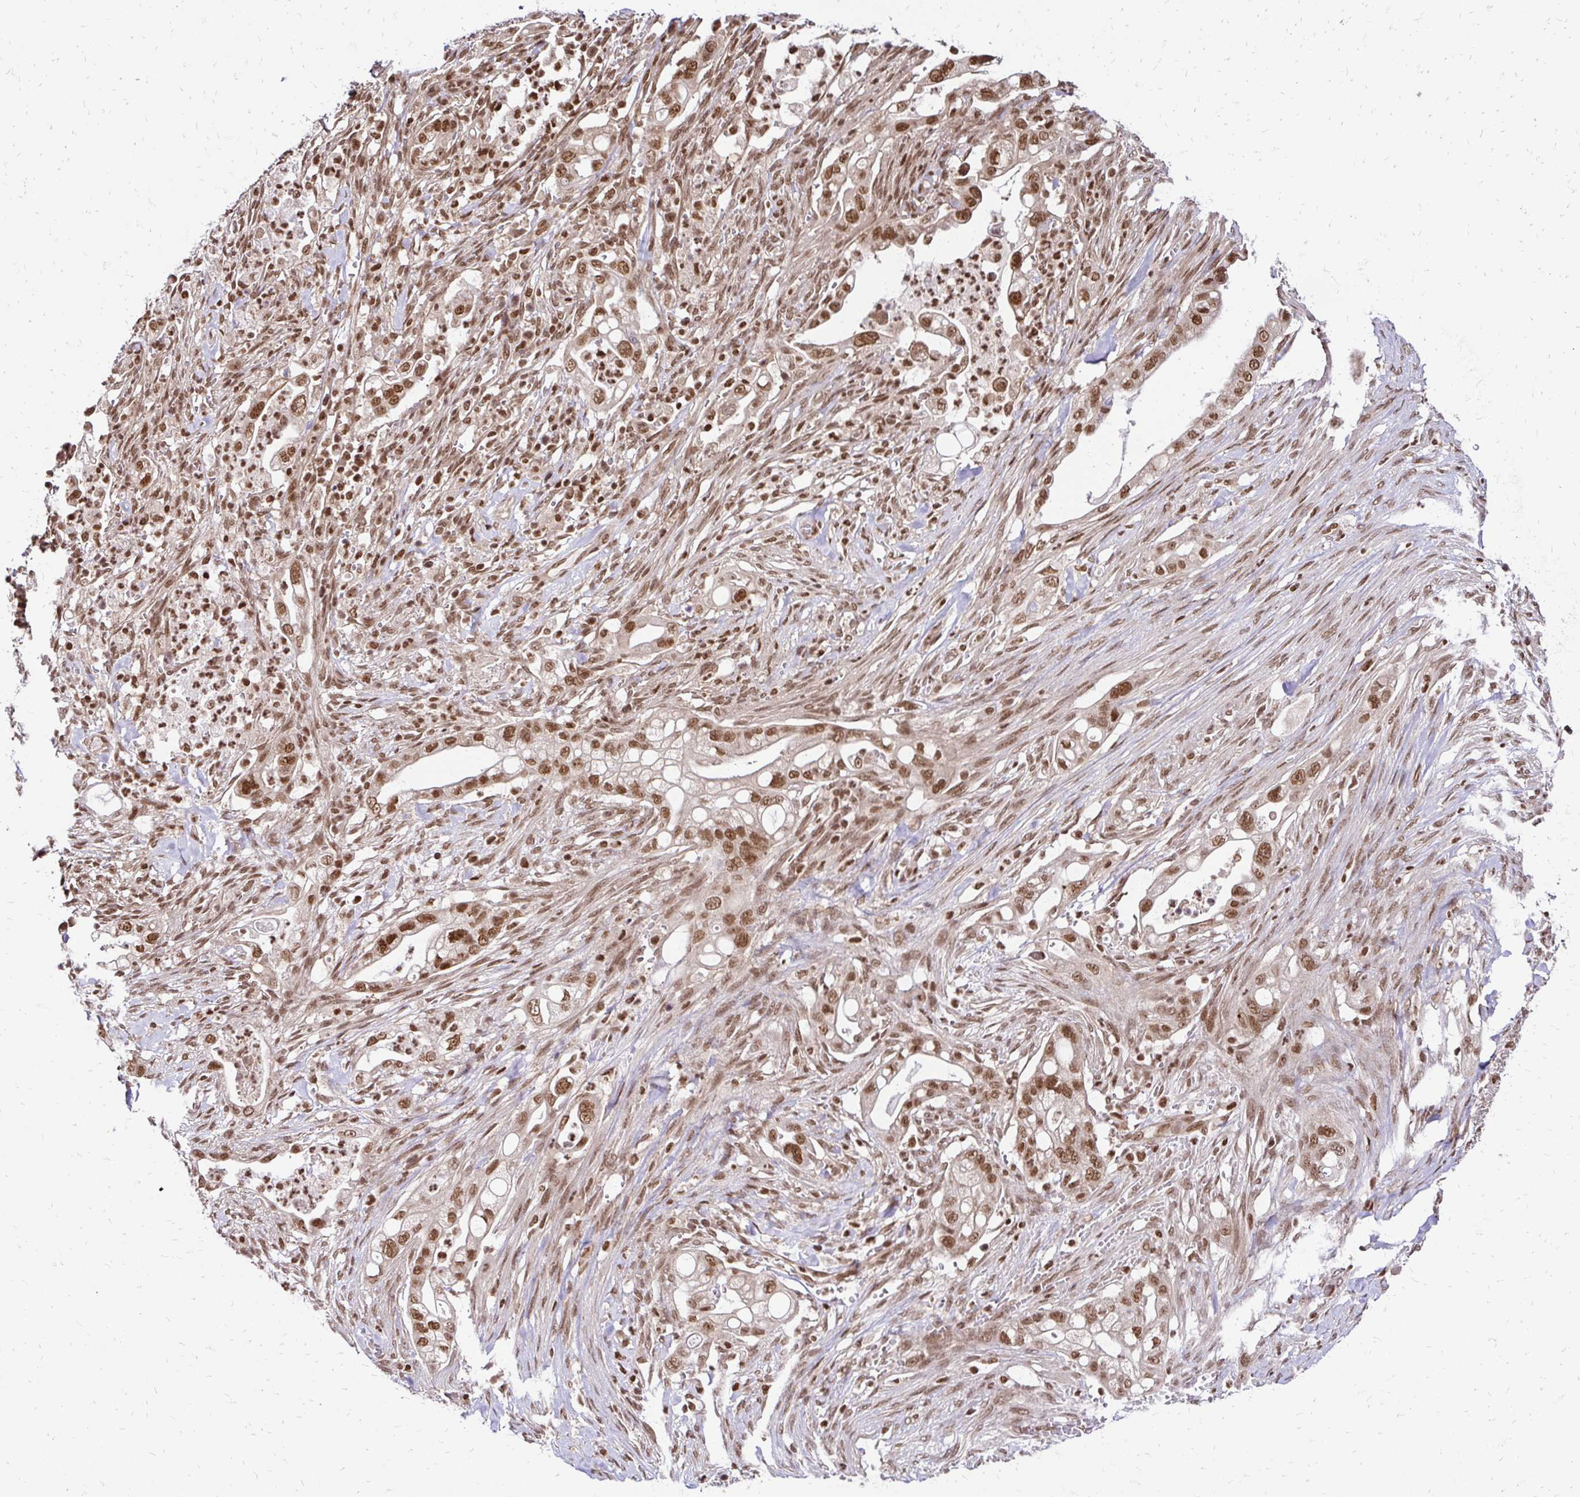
{"staining": {"intensity": "moderate", "quantity": ">75%", "location": "nuclear"}, "tissue": "pancreatic cancer", "cell_type": "Tumor cells", "image_type": "cancer", "snomed": [{"axis": "morphology", "description": "Adenocarcinoma, NOS"}, {"axis": "topography", "description": "Pancreas"}], "caption": "Pancreatic adenocarcinoma stained with a protein marker shows moderate staining in tumor cells.", "gene": "GLYR1", "patient": {"sex": "male", "age": 44}}